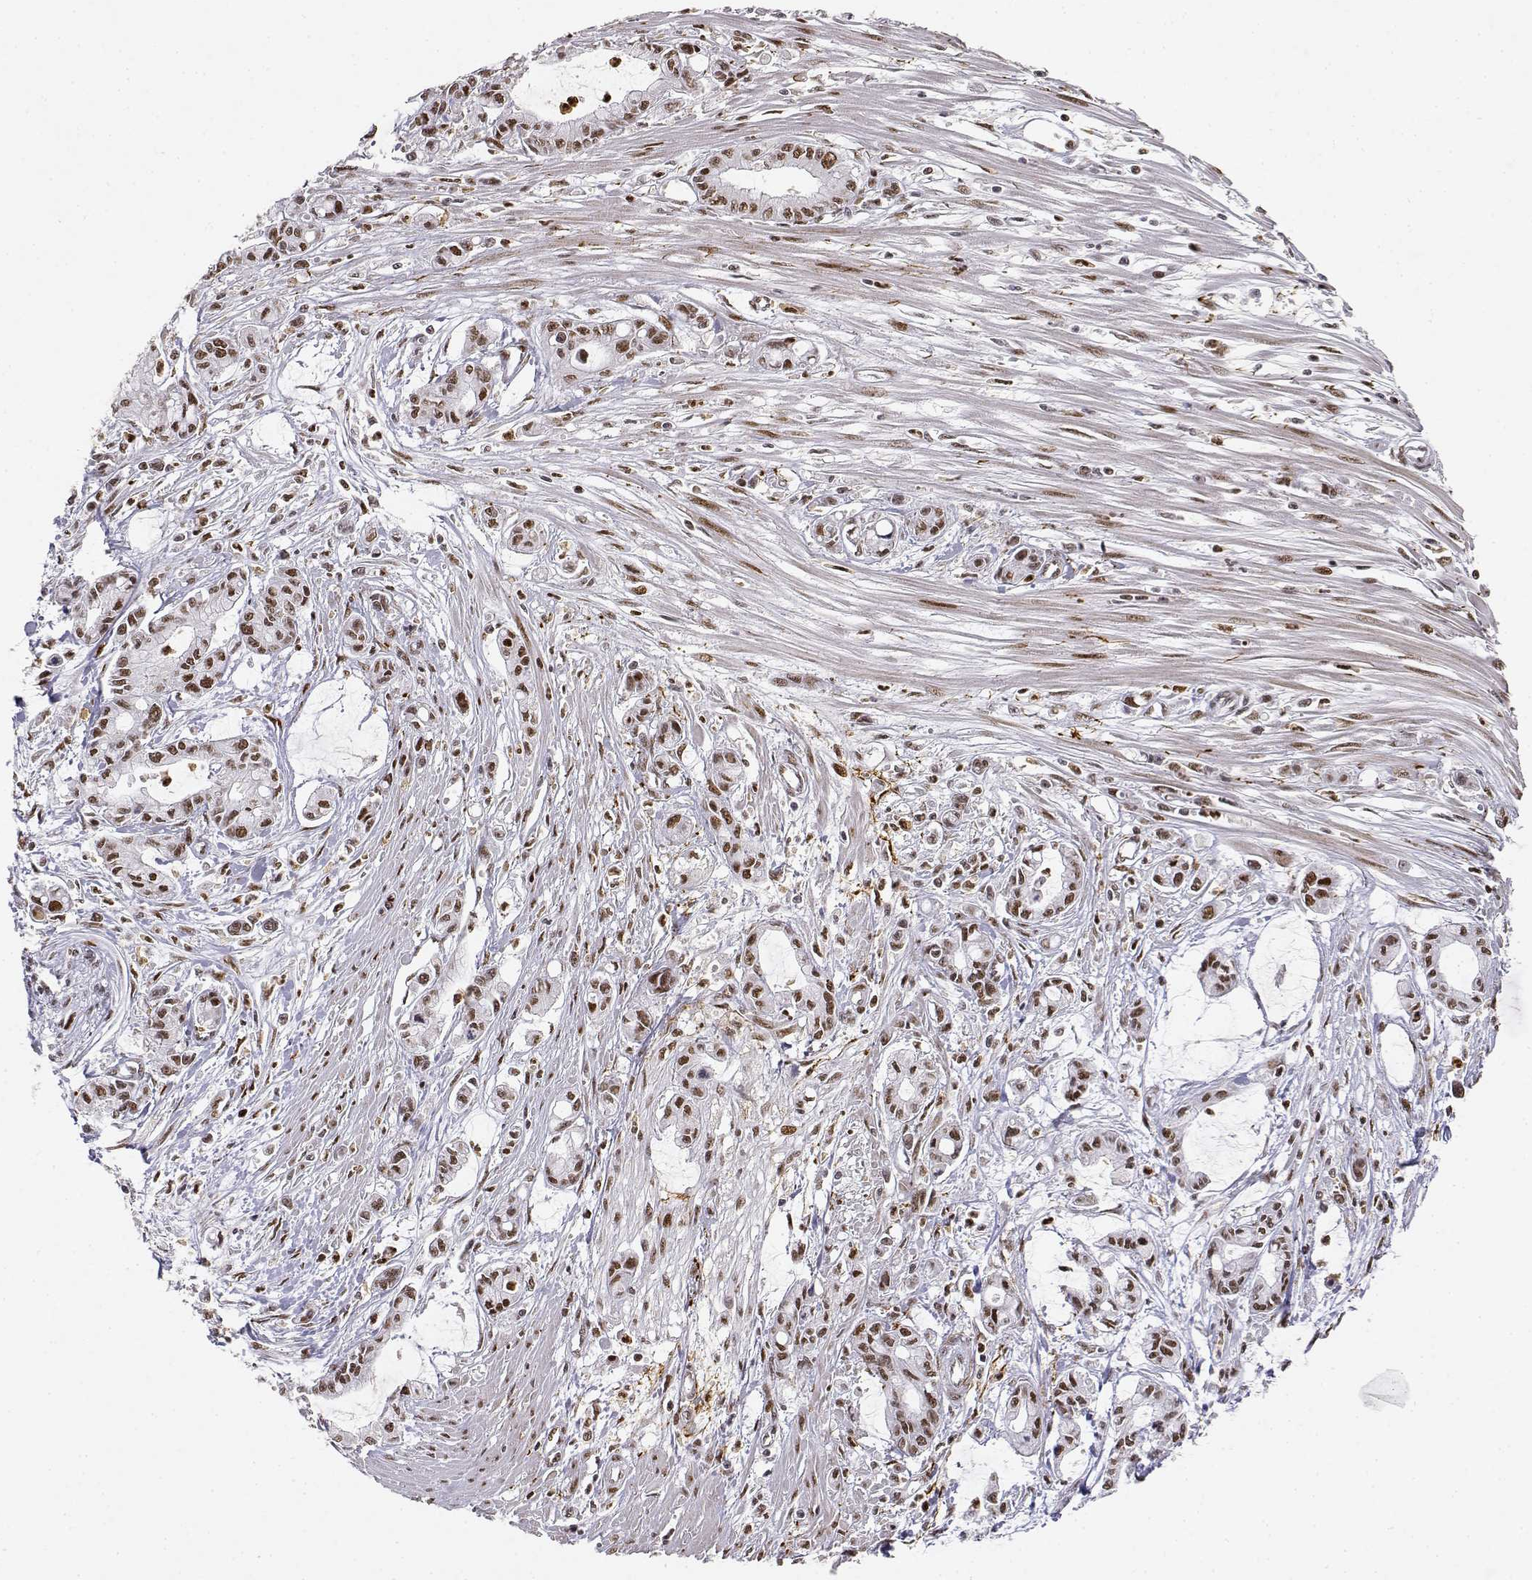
{"staining": {"intensity": "moderate", "quantity": ">75%", "location": "nuclear"}, "tissue": "pancreatic cancer", "cell_type": "Tumor cells", "image_type": "cancer", "snomed": [{"axis": "morphology", "description": "Adenocarcinoma, NOS"}, {"axis": "topography", "description": "Pancreas"}], "caption": "Approximately >75% of tumor cells in pancreatic cancer show moderate nuclear protein staining as visualized by brown immunohistochemical staining.", "gene": "RSF1", "patient": {"sex": "male", "age": 48}}